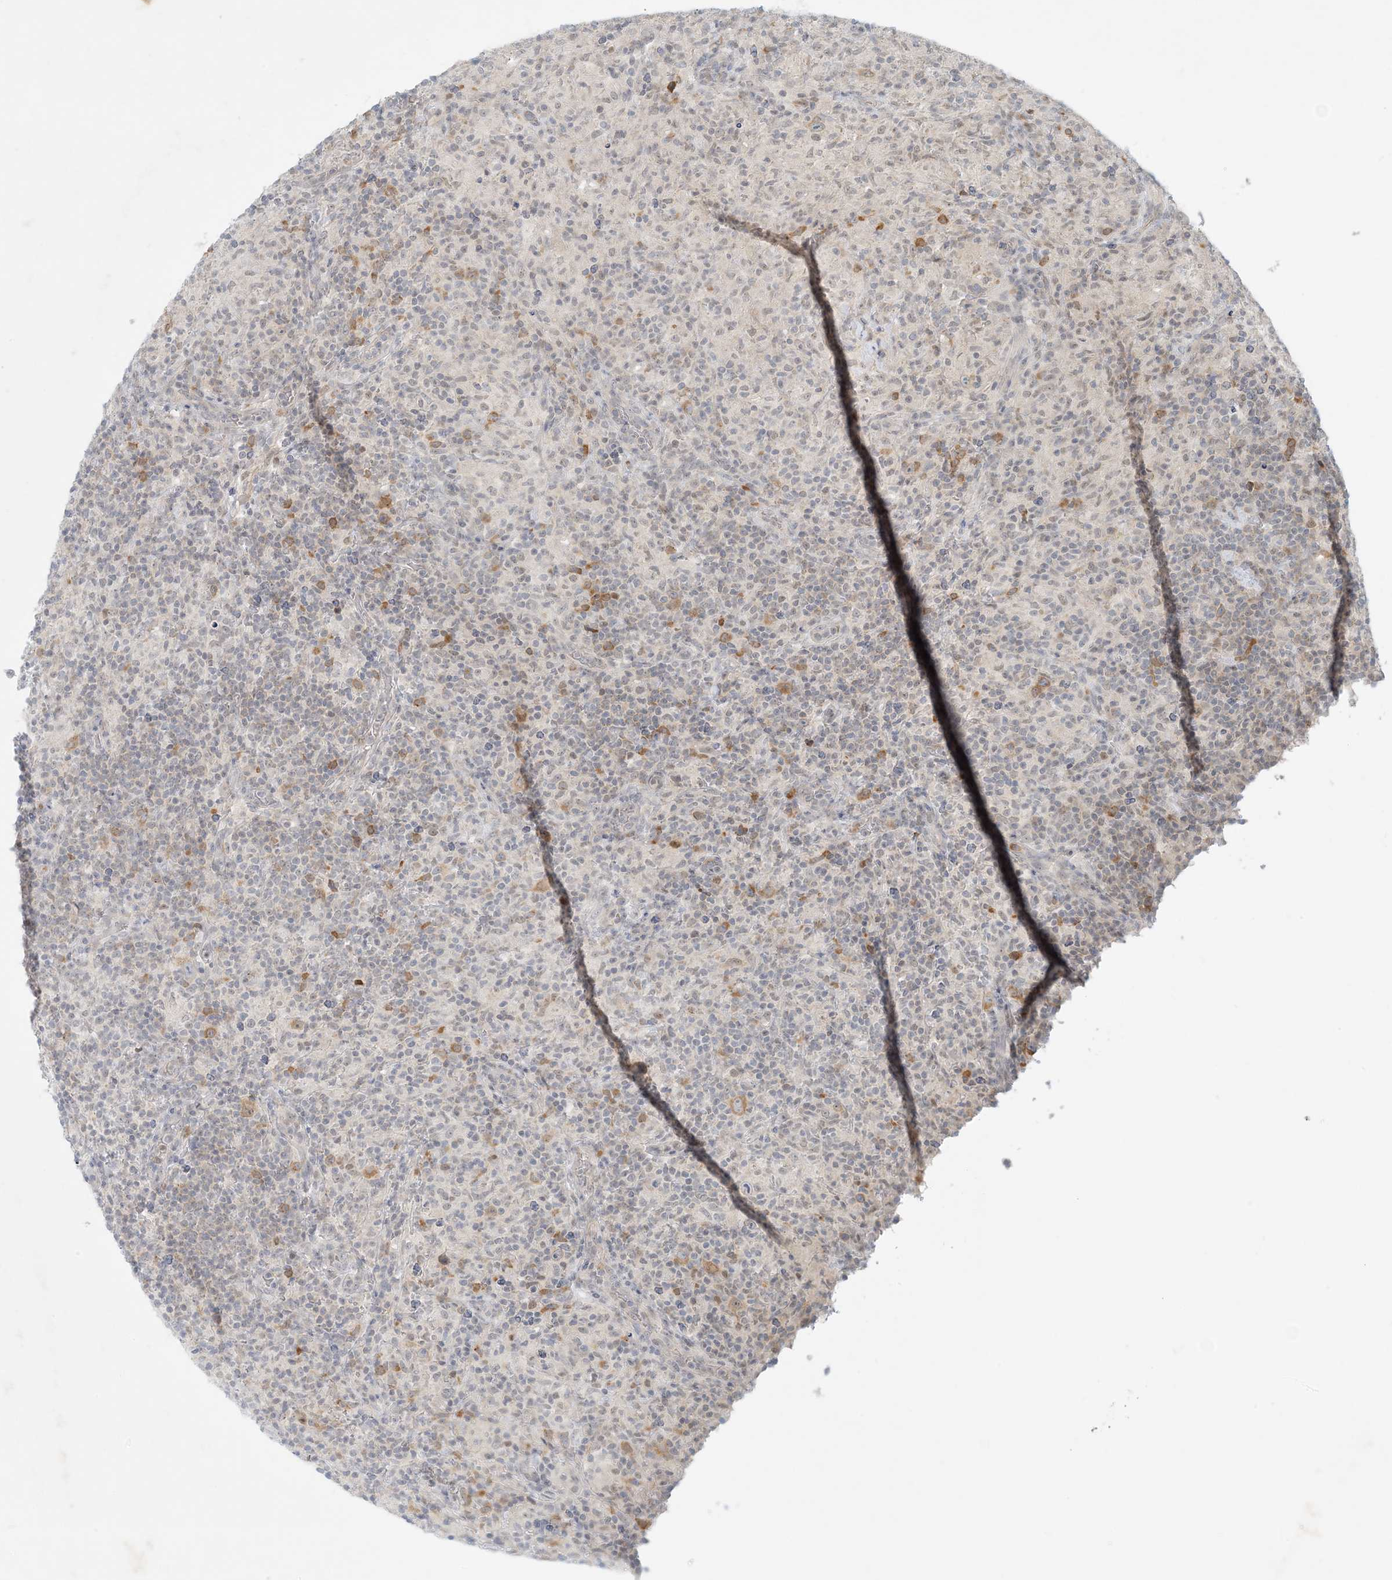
{"staining": {"intensity": "weak", "quantity": "25%-75%", "location": "cytoplasmic/membranous"}, "tissue": "lymphoma", "cell_type": "Tumor cells", "image_type": "cancer", "snomed": [{"axis": "morphology", "description": "Hodgkin's disease, NOS"}, {"axis": "topography", "description": "Lymph node"}], "caption": "Protein staining by immunohistochemistry (IHC) displays weak cytoplasmic/membranous expression in about 25%-75% of tumor cells in lymphoma.", "gene": "OBI1", "patient": {"sex": "male", "age": 70}}